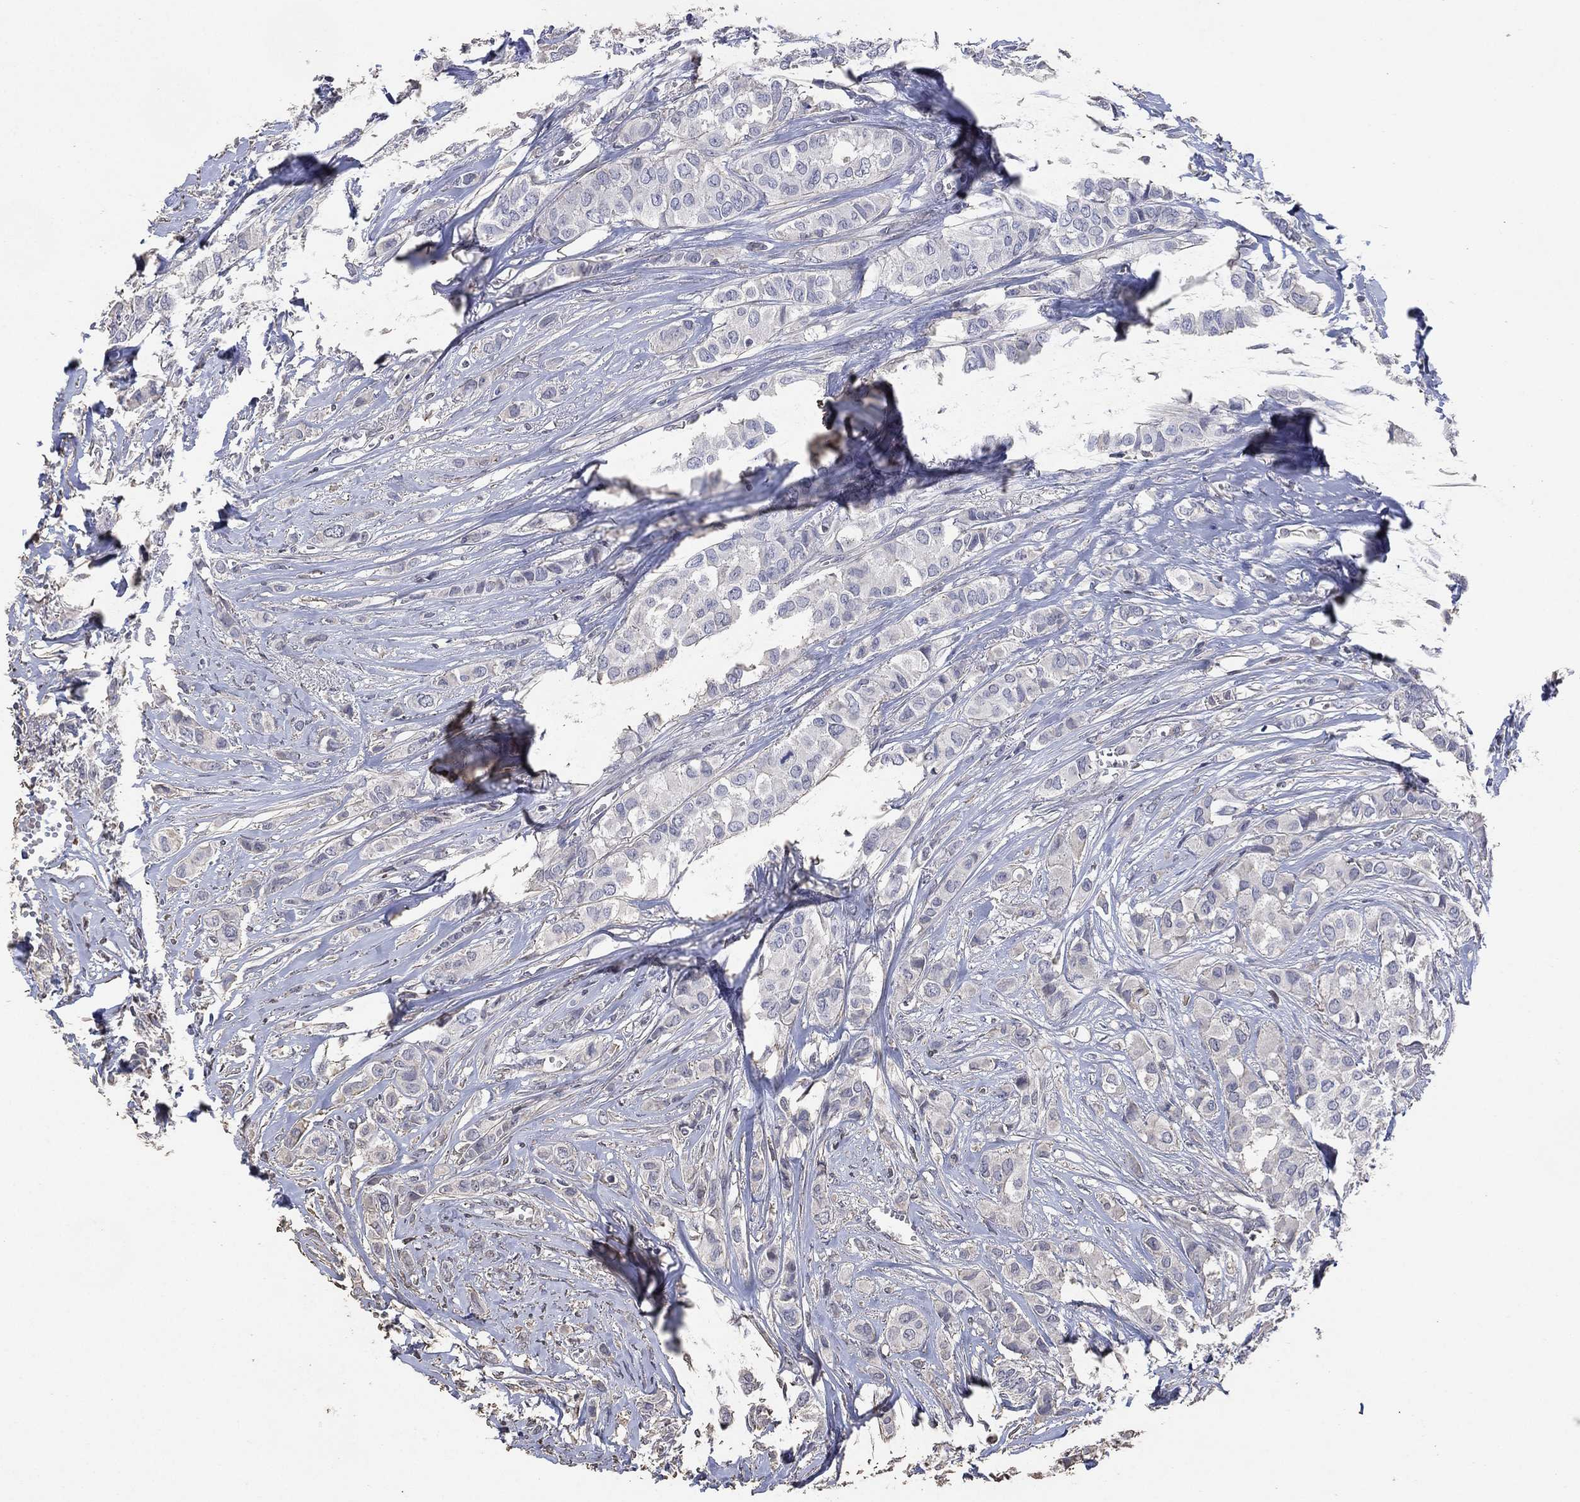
{"staining": {"intensity": "negative", "quantity": "none", "location": "none"}, "tissue": "breast cancer", "cell_type": "Tumor cells", "image_type": "cancer", "snomed": [{"axis": "morphology", "description": "Duct carcinoma"}, {"axis": "topography", "description": "Breast"}], "caption": "Immunohistochemistry photomicrograph of neoplastic tissue: breast invasive ductal carcinoma stained with DAB exhibits no significant protein expression in tumor cells.", "gene": "ADPRHL1", "patient": {"sex": "female", "age": 85}}